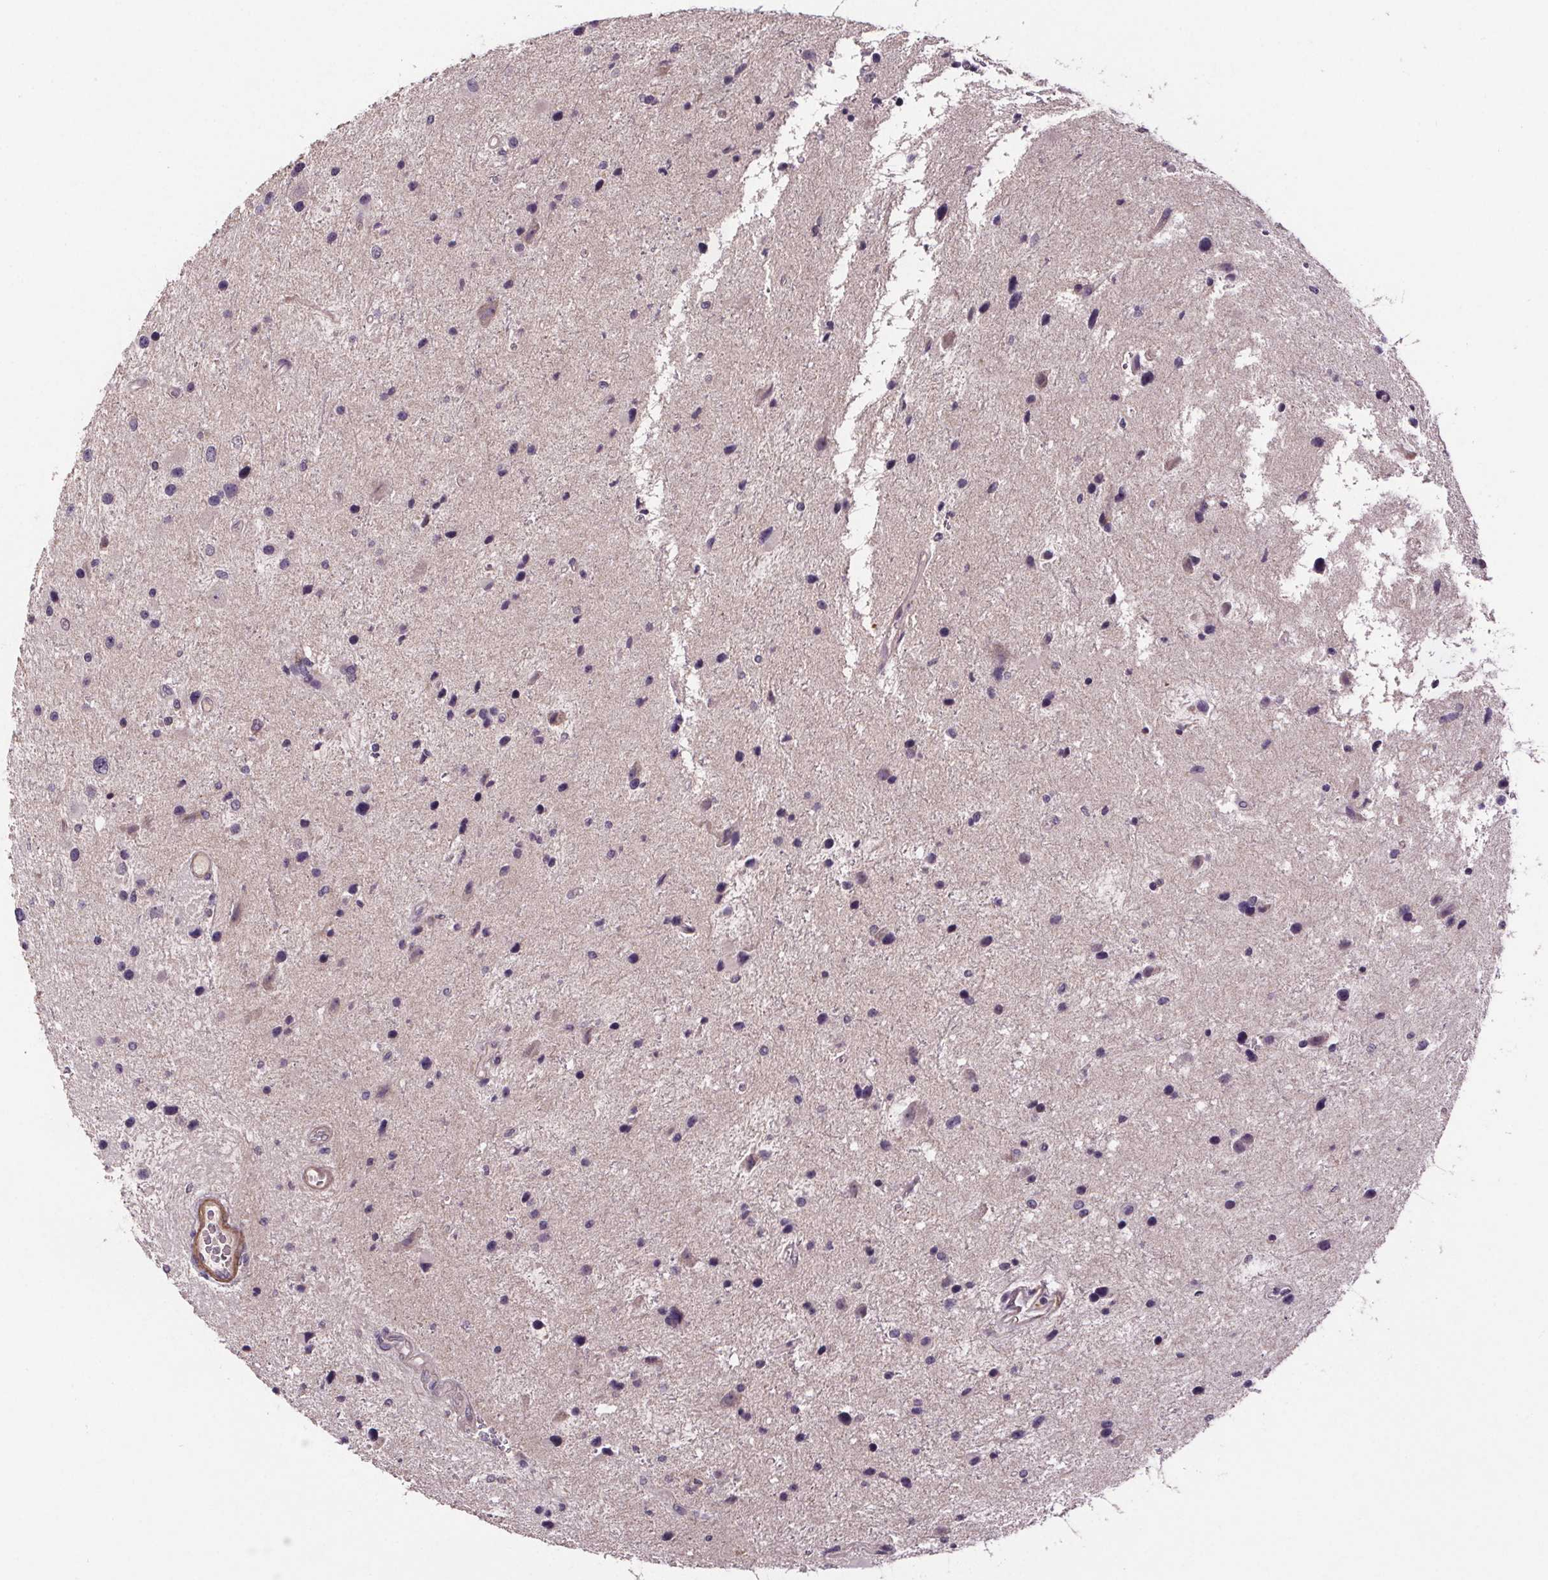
{"staining": {"intensity": "negative", "quantity": "none", "location": "none"}, "tissue": "glioma", "cell_type": "Tumor cells", "image_type": "cancer", "snomed": [{"axis": "morphology", "description": "Glioma, malignant, Low grade"}, {"axis": "topography", "description": "Brain"}], "caption": "The image shows no staining of tumor cells in malignant glioma (low-grade). The staining is performed using DAB (3,3'-diaminobenzidine) brown chromogen with nuclei counter-stained in using hematoxylin.", "gene": "CLN3", "patient": {"sex": "female", "age": 32}}